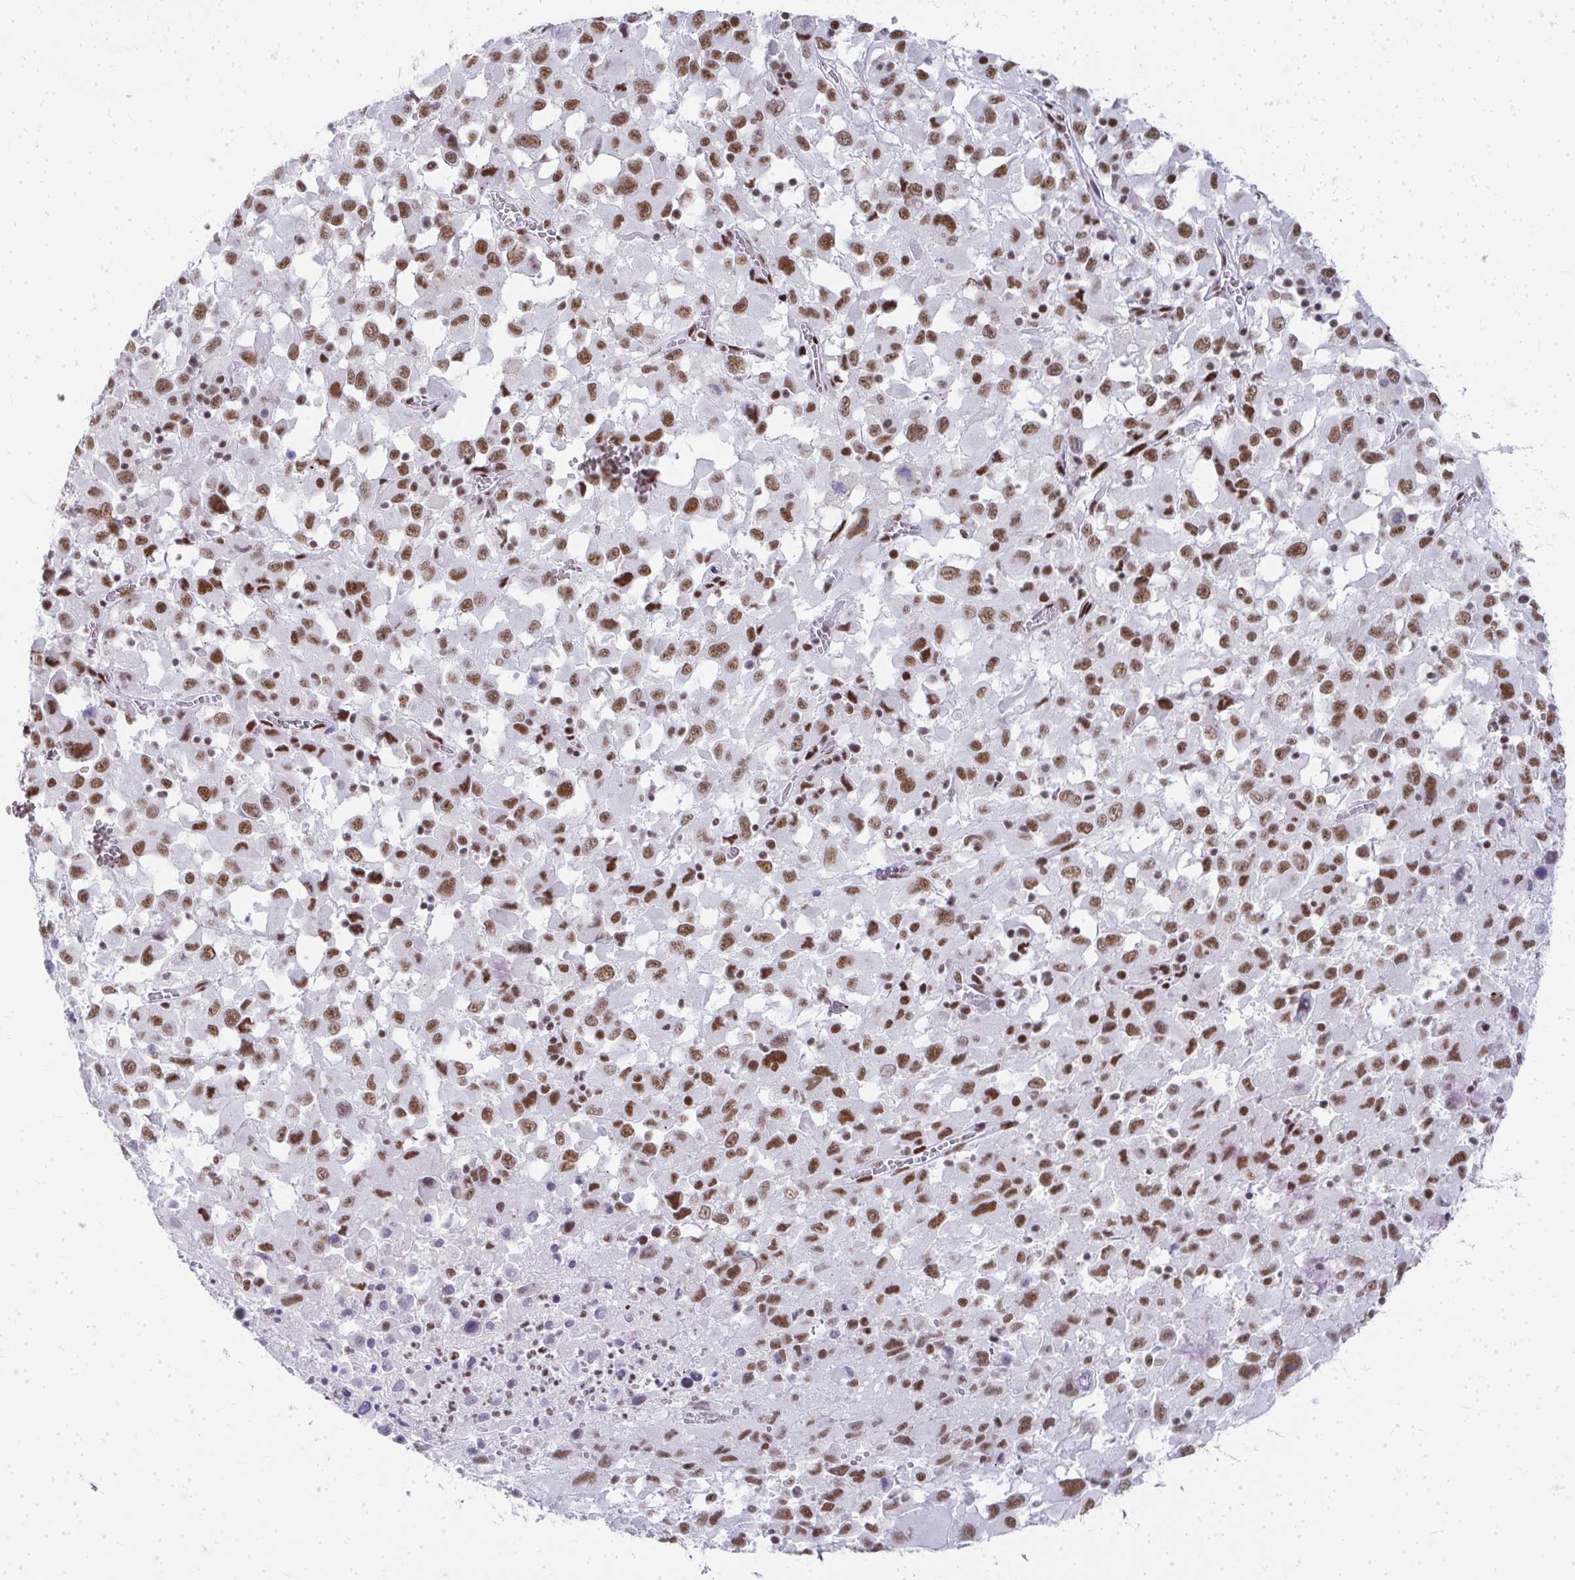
{"staining": {"intensity": "moderate", "quantity": ">75%", "location": "nuclear"}, "tissue": "melanoma", "cell_type": "Tumor cells", "image_type": "cancer", "snomed": [{"axis": "morphology", "description": "Malignant melanoma, Metastatic site"}, {"axis": "topography", "description": "Soft tissue"}], "caption": "A photomicrograph of human melanoma stained for a protein reveals moderate nuclear brown staining in tumor cells. Using DAB (3,3'-diaminobenzidine) (brown) and hematoxylin (blue) stains, captured at high magnification using brightfield microscopy.", "gene": "CREBBP", "patient": {"sex": "male", "age": 50}}